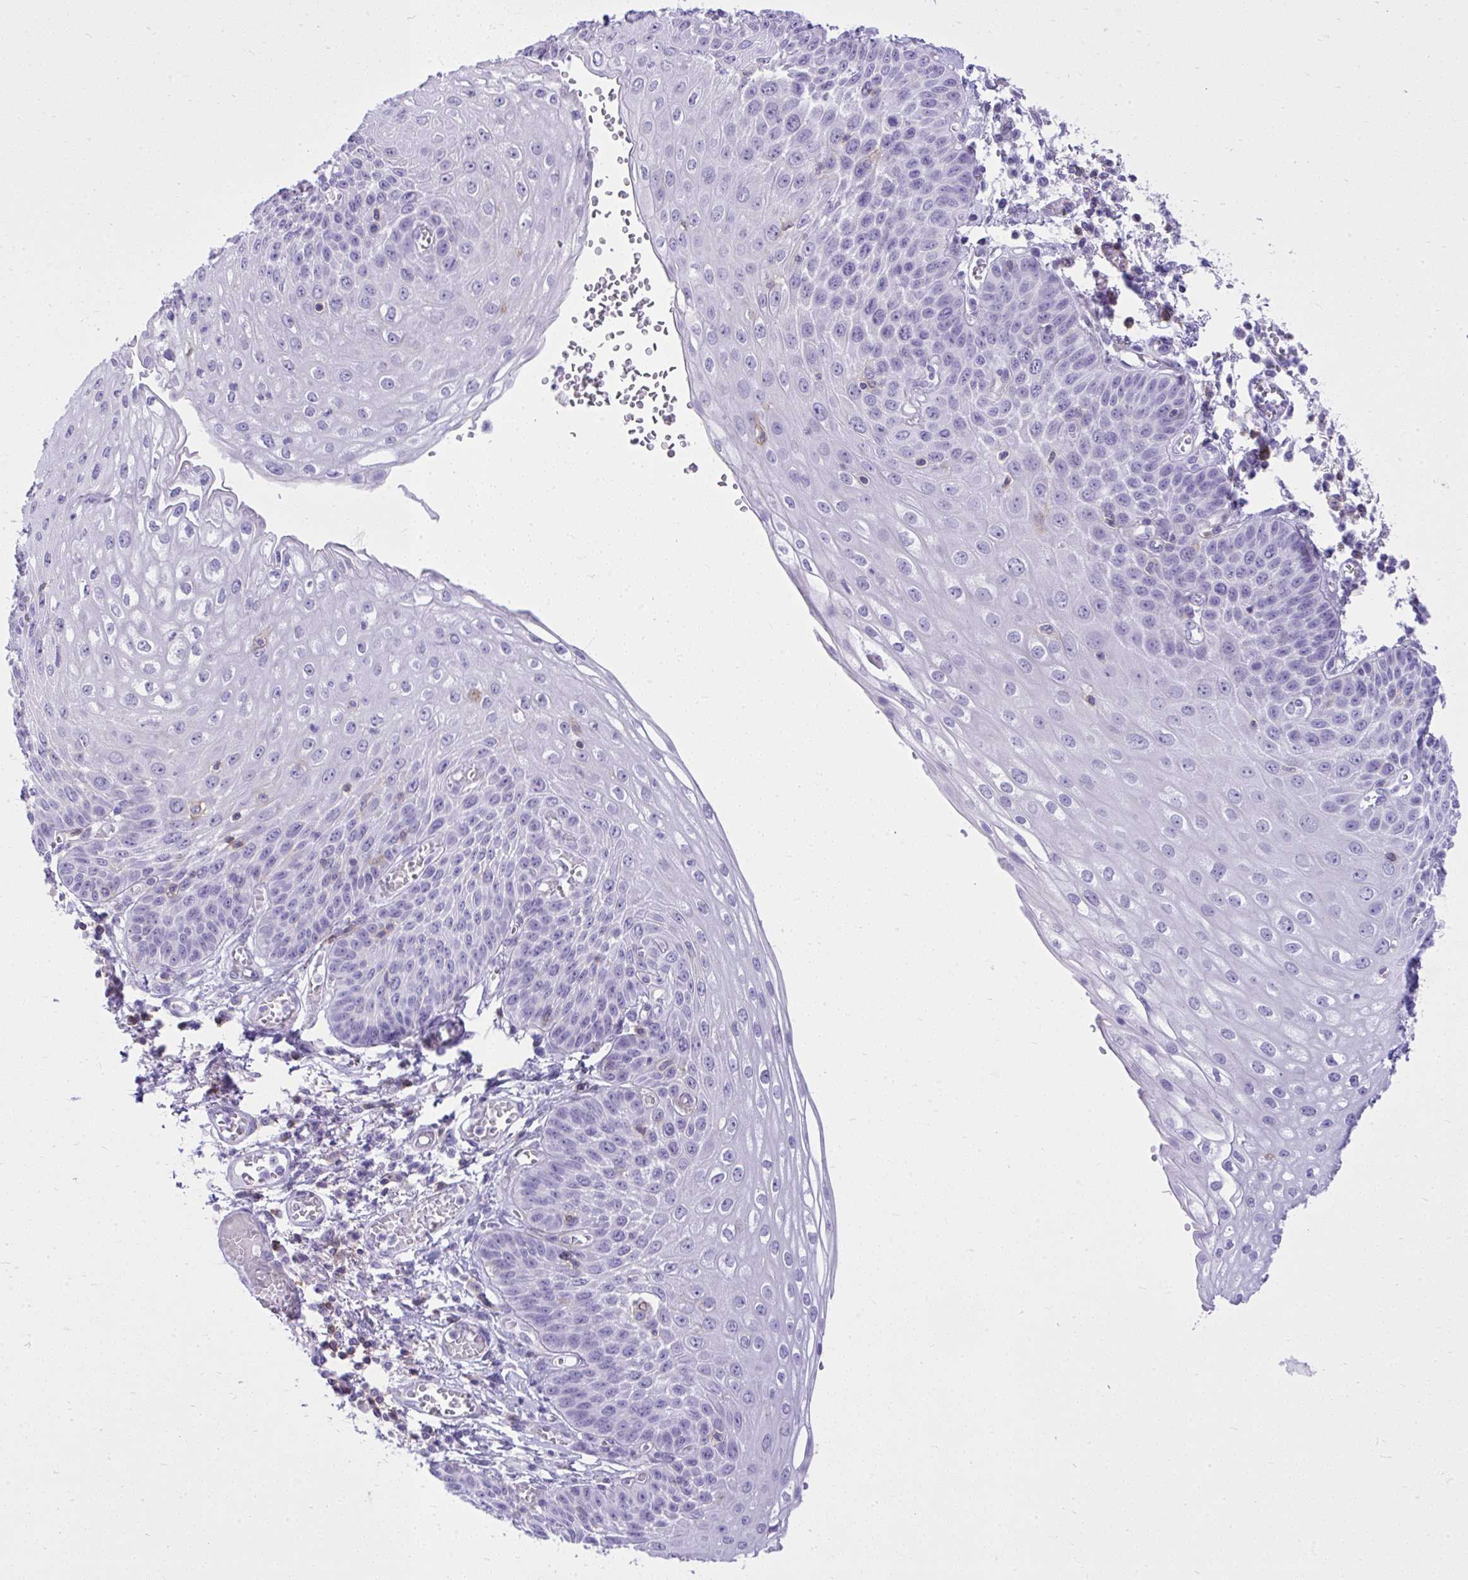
{"staining": {"intensity": "negative", "quantity": "none", "location": "none"}, "tissue": "esophagus", "cell_type": "Squamous epithelial cells", "image_type": "normal", "snomed": [{"axis": "morphology", "description": "Normal tissue, NOS"}, {"axis": "morphology", "description": "Adenocarcinoma, NOS"}, {"axis": "topography", "description": "Esophagus"}], "caption": "IHC photomicrograph of benign esophagus: human esophagus stained with DAB exhibits no significant protein staining in squamous epithelial cells. (DAB (3,3'-diaminobenzidine) IHC visualized using brightfield microscopy, high magnification).", "gene": "GPRIN3", "patient": {"sex": "male", "age": 81}}